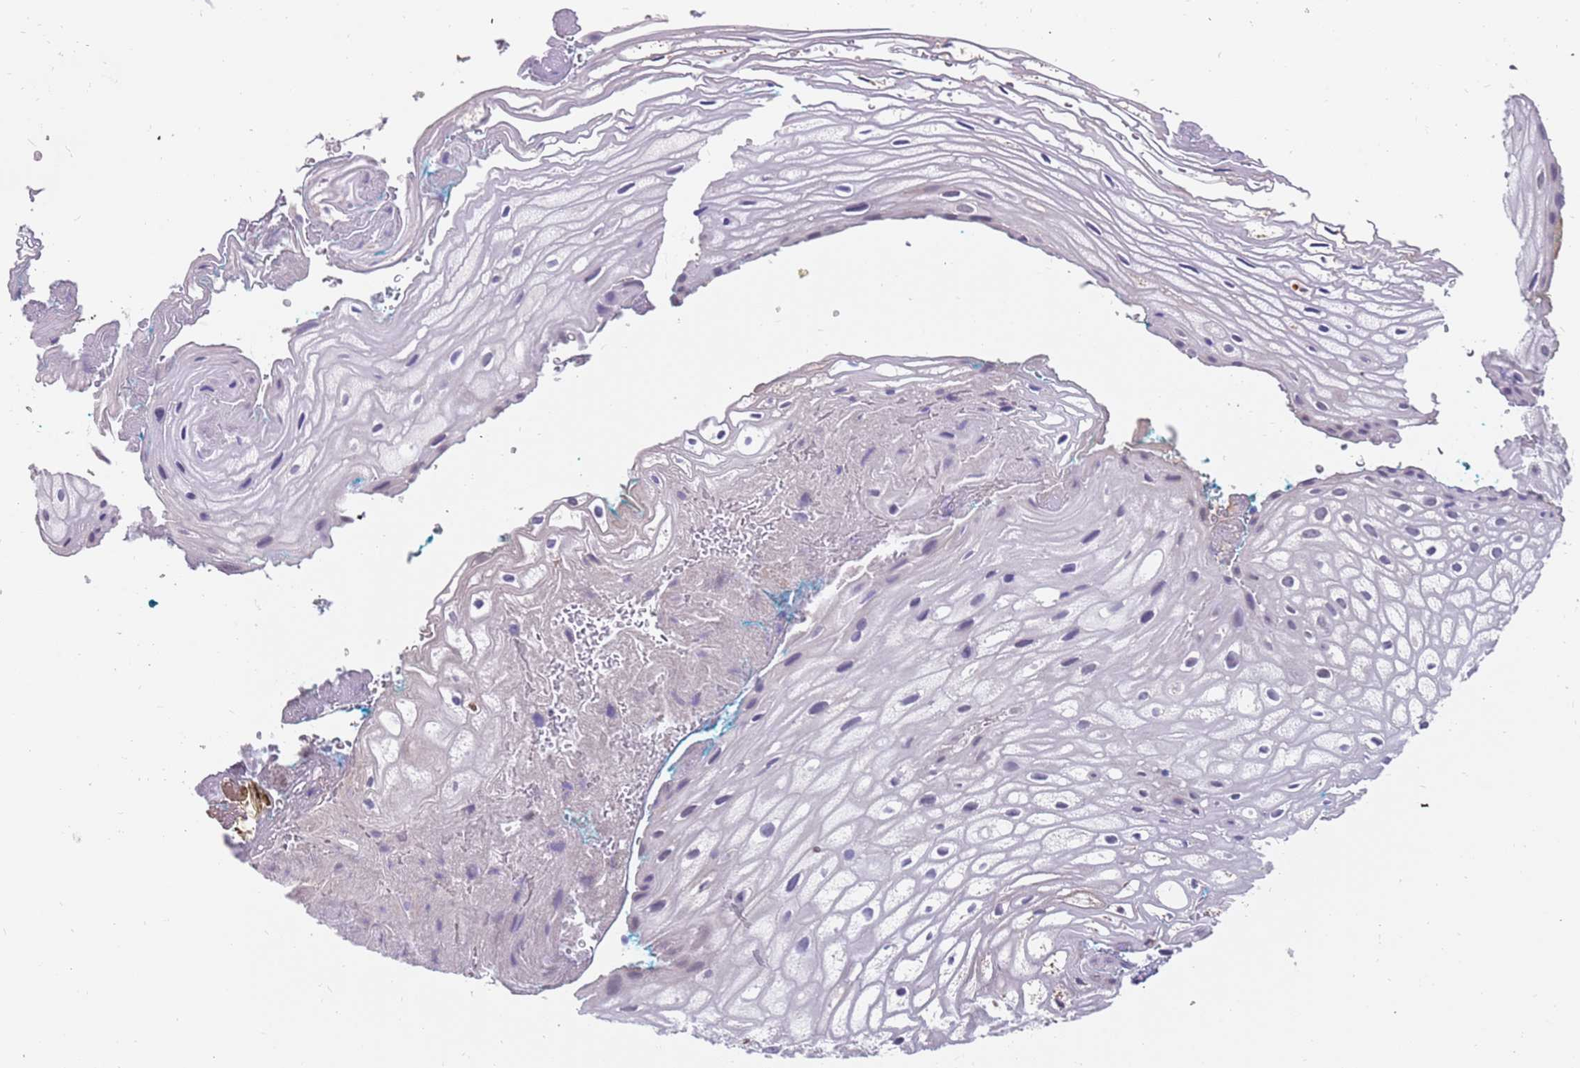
{"staining": {"intensity": "moderate", "quantity": "<25%", "location": "nuclear"}, "tissue": "vagina", "cell_type": "Squamous epithelial cells", "image_type": "normal", "snomed": [{"axis": "morphology", "description": "Normal tissue, NOS"}, {"axis": "morphology", "description": "Adenocarcinoma, NOS"}, {"axis": "topography", "description": "Rectum"}, {"axis": "topography", "description": "Vagina"}], "caption": "Squamous epithelial cells show low levels of moderate nuclear positivity in about <25% of cells in unremarkable human vagina. The protein is shown in brown color, while the nuclei are stained blue.", "gene": "ZNF746", "patient": {"sex": "female", "age": 71}}